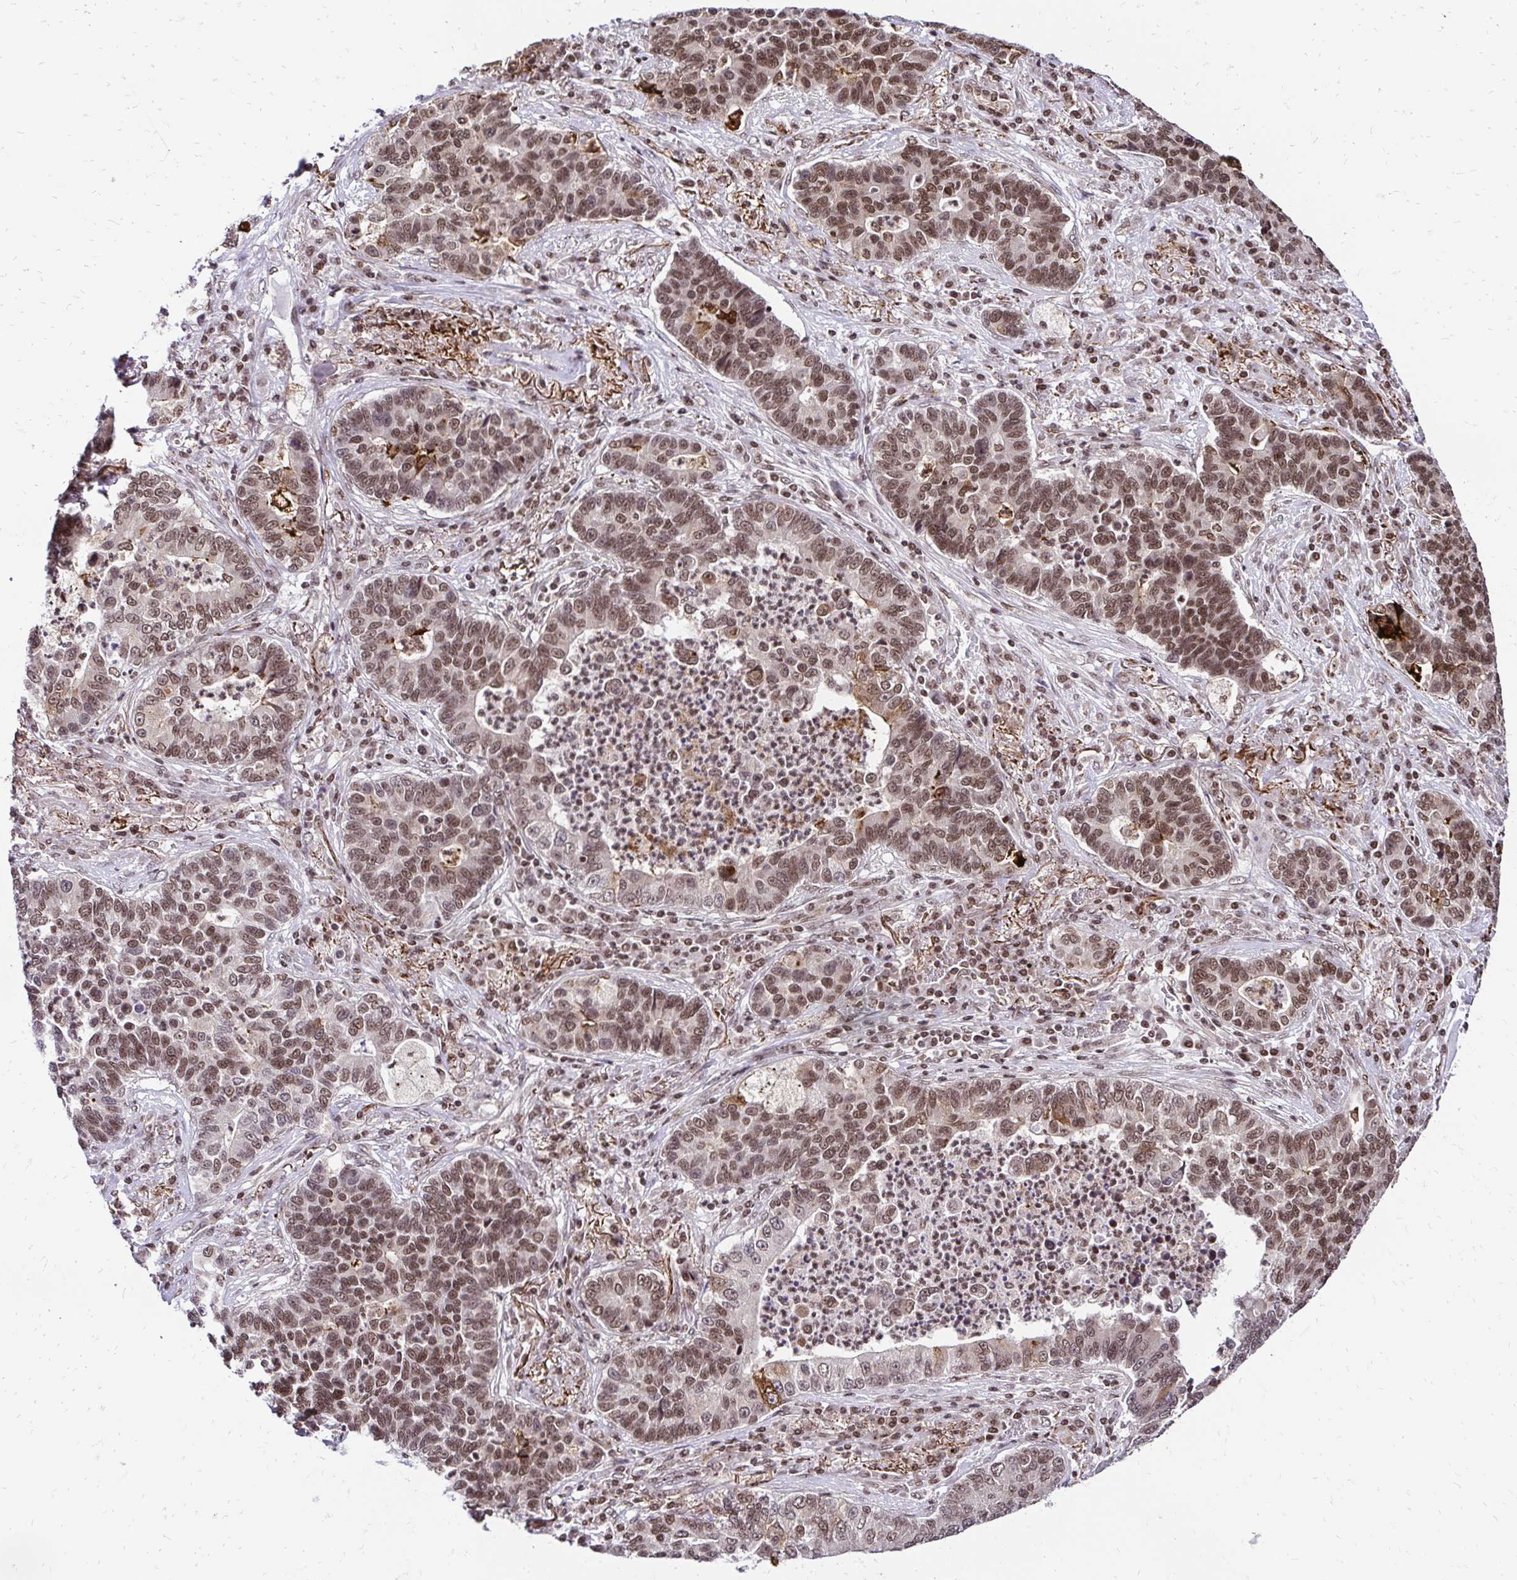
{"staining": {"intensity": "moderate", "quantity": "25%-75%", "location": "nuclear"}, "tissue": "lung cancer", "cell_type": "Tumor cells", "image_type": "cancer", "snomed": [{"axis": "morphology", "description": "Adenocarcinoma, NOS"}, {"axis": "topography", "description": "Lung"}], "caption": "Tumor cells show moderate nuclear positivity in about 25%-75% of cells in lung cancer.", "gene": "GLYR1", "patient": {"sex": "female", "age": 57}}